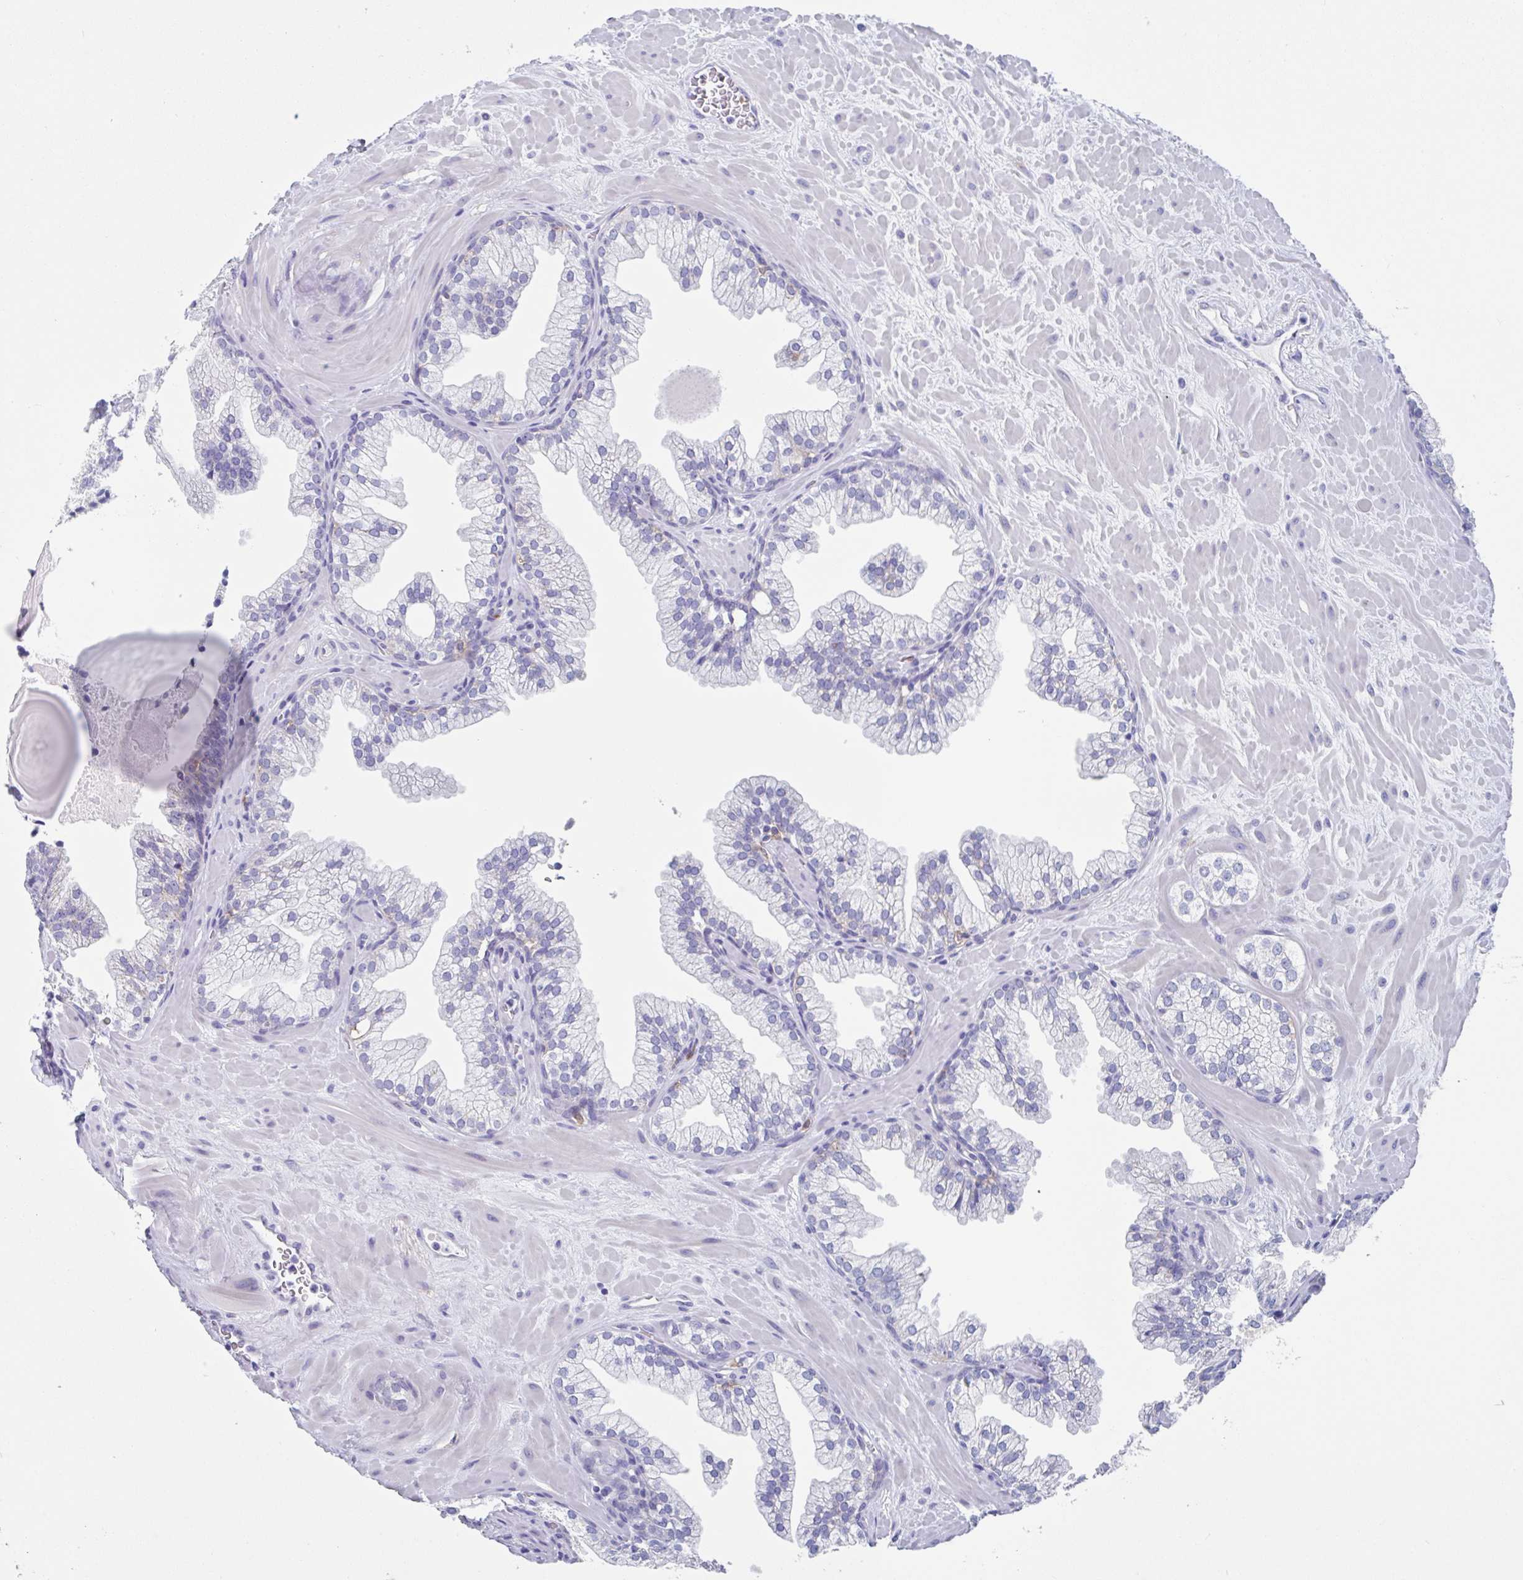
{"staining": {"intensity": "negative", "quantity": "none", "location": "none"}, "tissue": "prostate", "cell_type": "Glandular cells", "image_type": "normal", "snomed": [{"axis": "morphology", "description": "Normal tissue, NOS"}, {"axis": "topography", "description": "Prostate"}, {"axis": "topography", "description": "Peripheral nerve tissue"}], "caption": "Immunohistochemical staining of normal prostate demonstrates no significant positivity in glandular cells. (DAB IHC, high magnification).", "gene": "FCGR3A", "patient": {"sex": "male", "age": 61}}